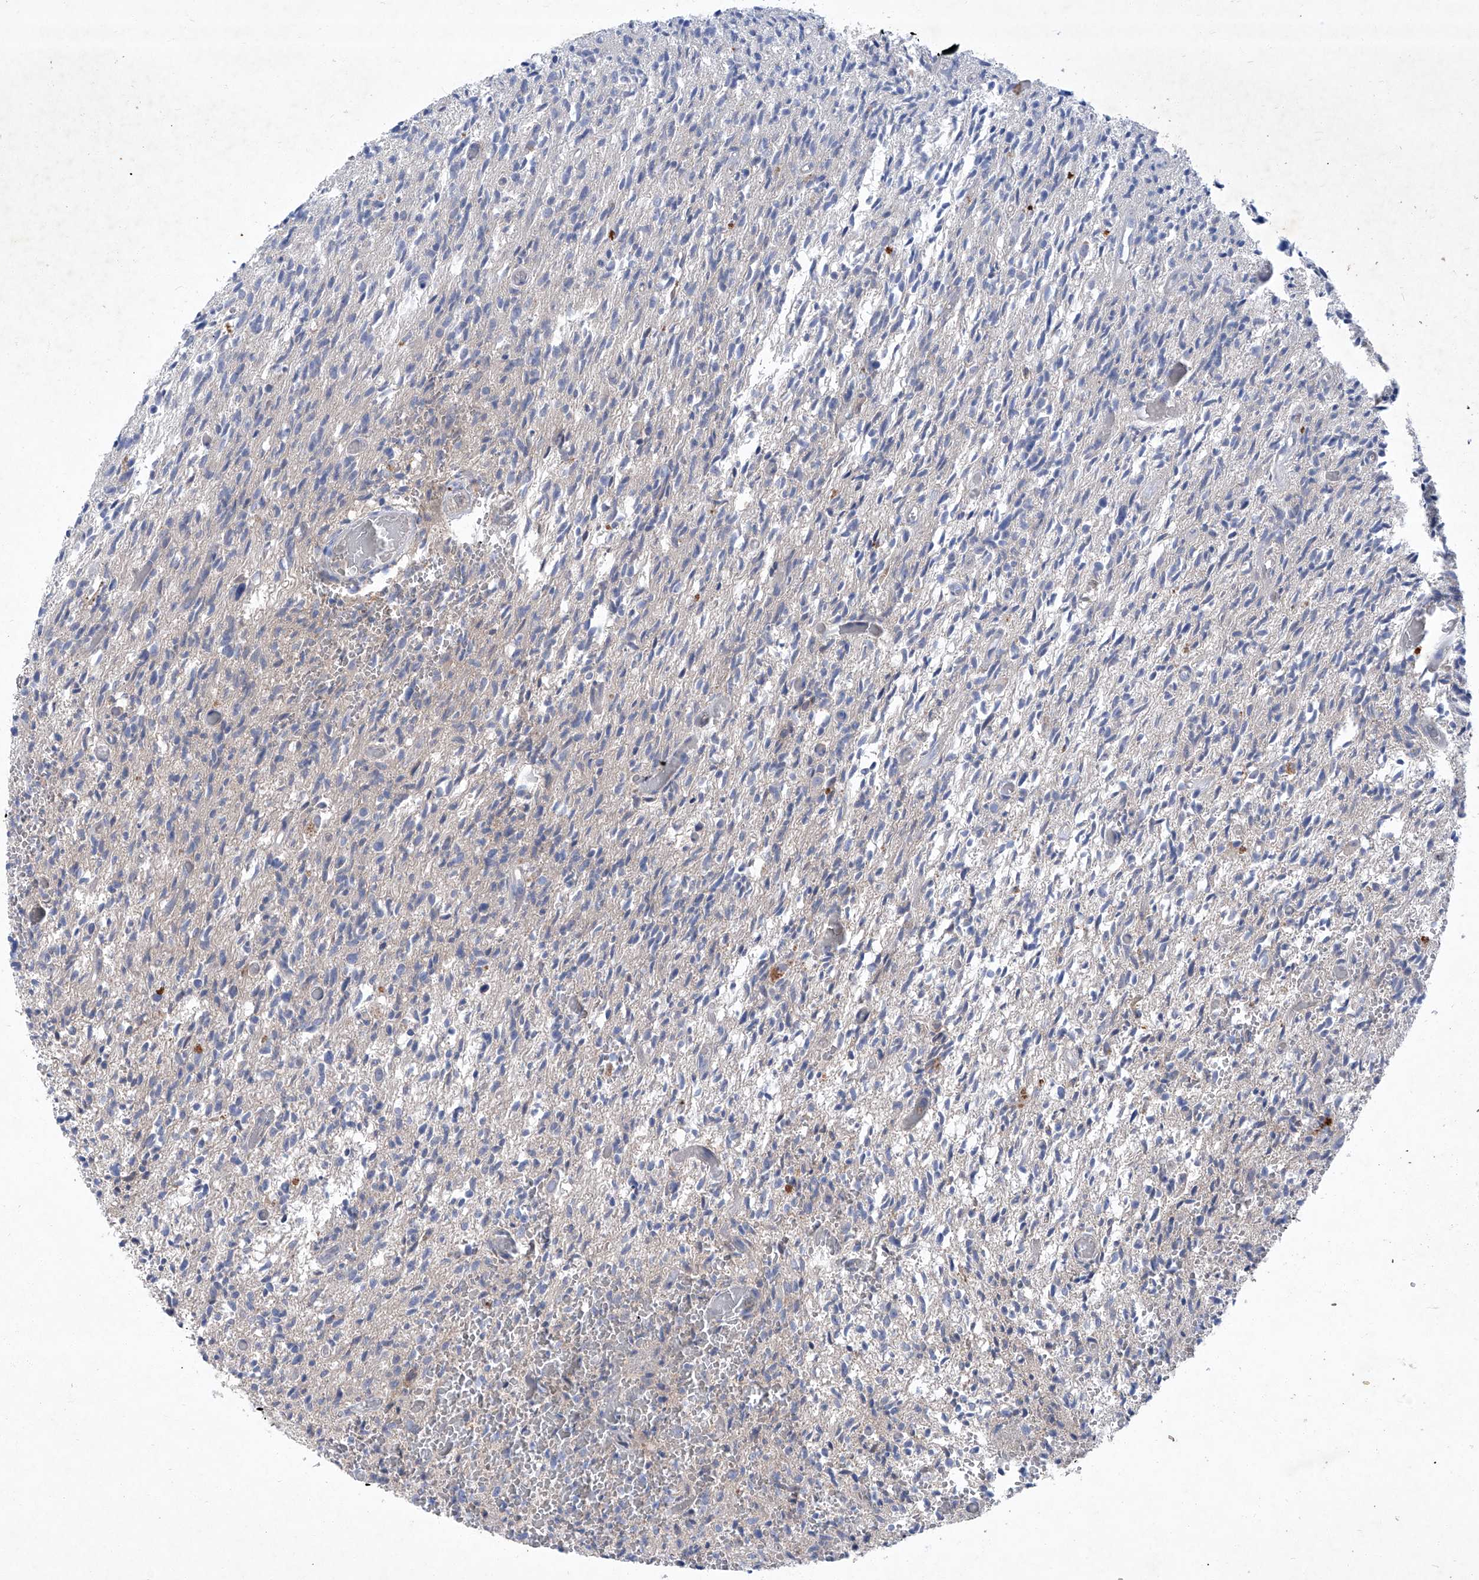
{"staining": {"intensity": "negative", "quantity": "none", "location": "none"}, "tissue": "glioma", "cell_type": "Tumor cells", "image_type": "cancer", "snomed": [{"axis": "morphology", "description": "Glioma, malignant, High grade"}, {"axis": "topography", "description": "Brain"}], "caption": "High power microscopy image of an immunohistochemistry (IHC) histopathology image of glioma, revealing no significant positivity in tumor cells. (DAB (3,3'-diaminobenzidine) immunohistochemistry (IHC) visualized using brightfield microscopy, high magnification).", "gene": "SBK2", "patient": {"sex": "female", "age": 57}}